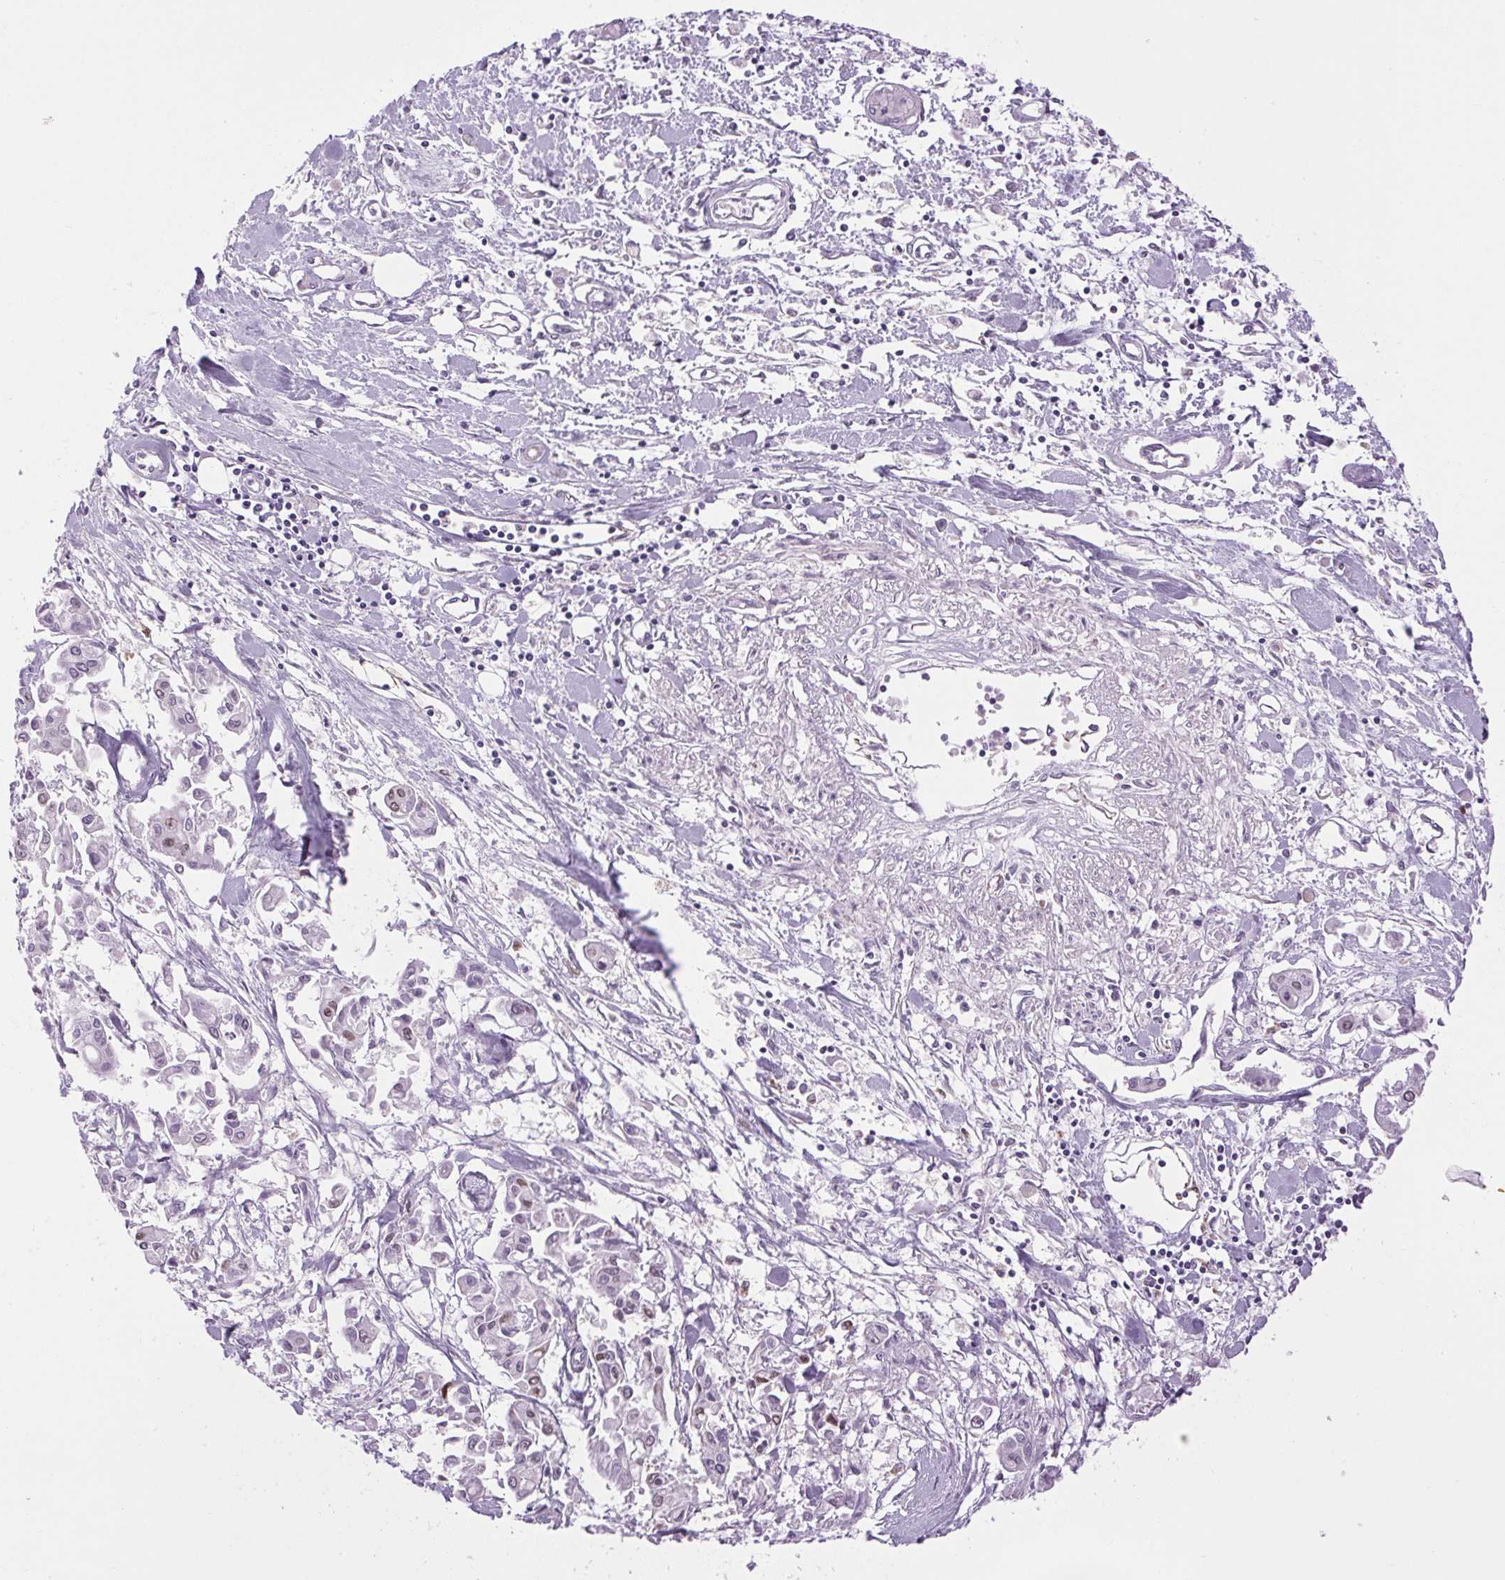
{"staining": {"intensity": "negative", "quantity": "none", "location": "none"}, "tissue": "pancreatic cancer", "cell_type": "Tumor cells", "image_type": "cancer", "snomed": [{"axis": "morphology", "description": "Adenocarcinoma, NOS"}, {"axis": "topography", "description": "Pancreas"}], "caption": "There is no significant staining in tumor cells of adenocarcinoma (pancreatic). The staining was performed using DAB to visualize the protein expression in brown, while the nuclei were stained in blue with hematoxylin (Magnification: 20x).", "gene": "SOWAHC", "patient": {"sex": "male", "age": 61}}